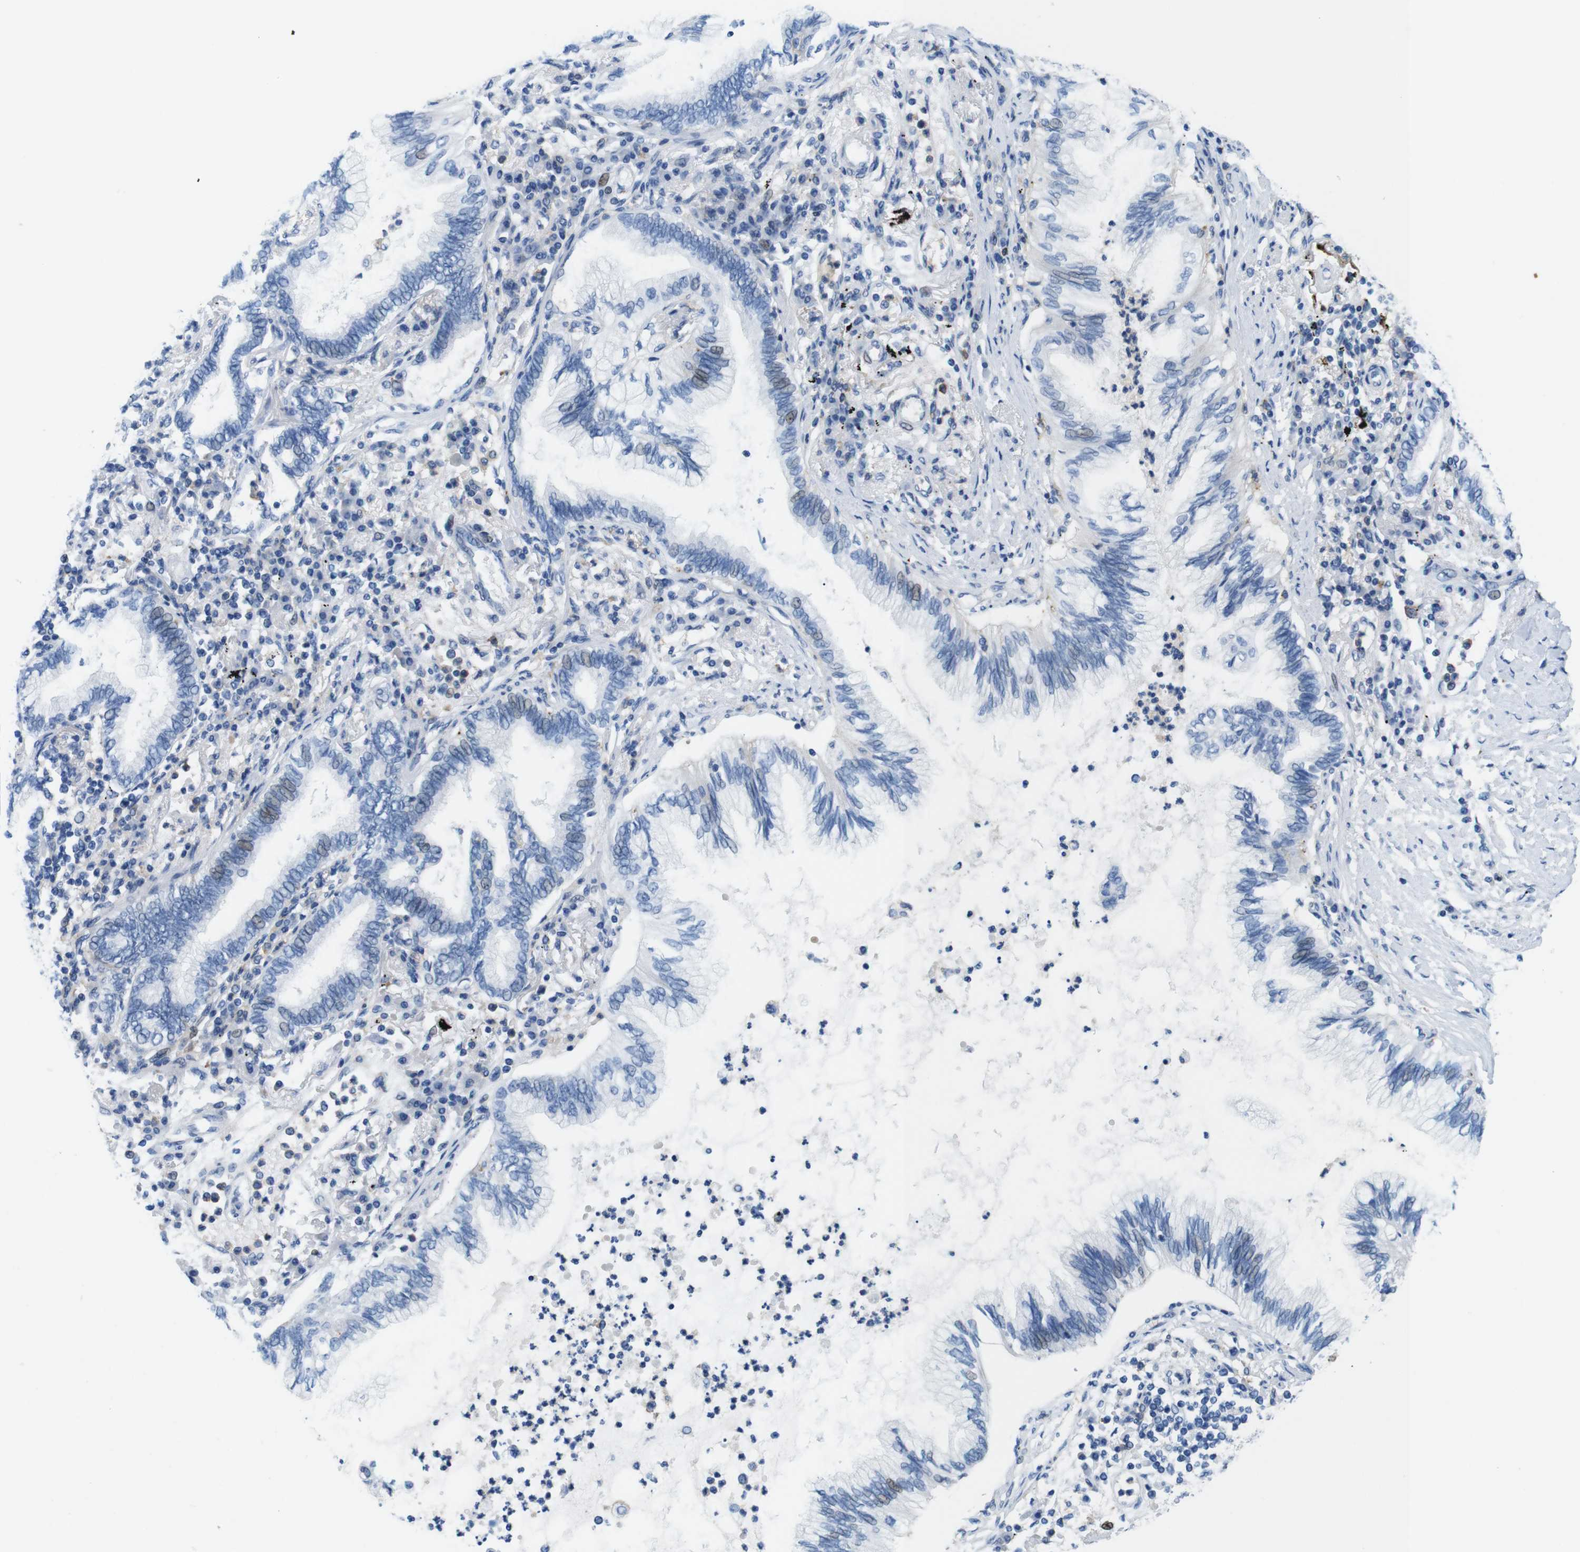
{"staining": {"intensity": "negative", "quantity": "none", "location": "none"}, "tissue": "lung cancer", "cell_type": "Tumor cells", "image_type": "cancer", "snomed": [{"axis": "morphology", "description": "Normal tissue, NOS"}, {"axis": "morphology", "description": "Adenocarcinoma, NOS"}, {"axis": "topography", "description": "Bronchus"}, {"axis": "topography", "description": "Lung"}], "caption": "This is an IHC photomicrograph of lung cancer. There is no staining in tumor cells.", "gene": "CD300C", "patient": {"sex": "female", "age": 70}}